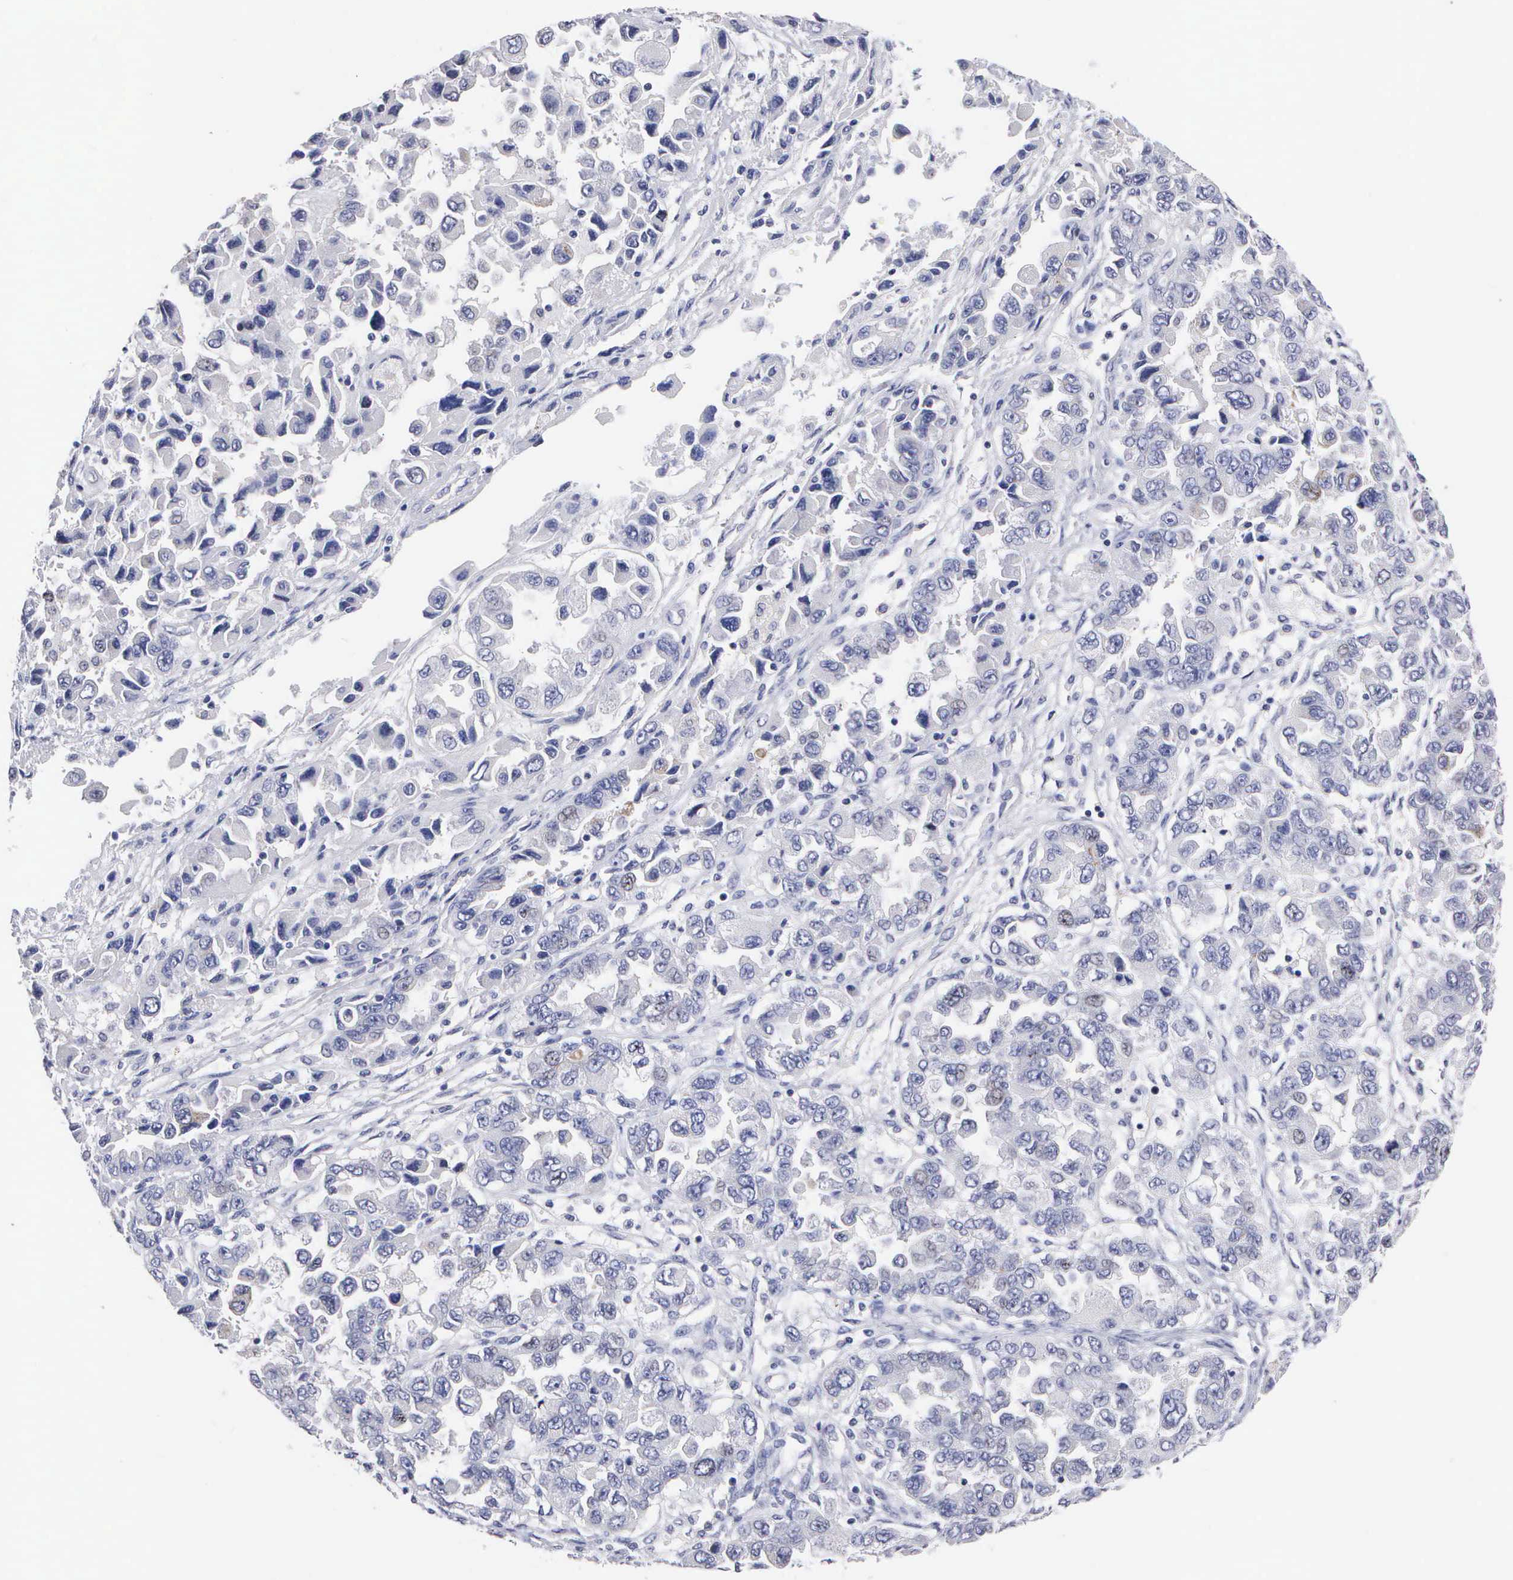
{"staining": {"intensity": "negative", "quantity": "none", "location": "none"}, "tissue": "ovarian cancer", "cell_type": "Tumor cells", "image_type": "cancer", "snomed": [{"axis": "morphology", "description": "Cystadenocarcinoma, serous, NOS"}, {"axis": "topography", "description": "Ovary"}], "caption": "This image is of ovarian cancer (serous cystadenocarcinoma) stained with immunohistochemistry to label a protein in brown with the nuclei are counter-stained blue. There is no positivity in tumor cells. (DAB (3,3'-diaminobenzidine) immunohistochemistry with hematoxylin counter stain).", "gene": "KDM6A", "patient": {"sex": "female", "age": 84}}